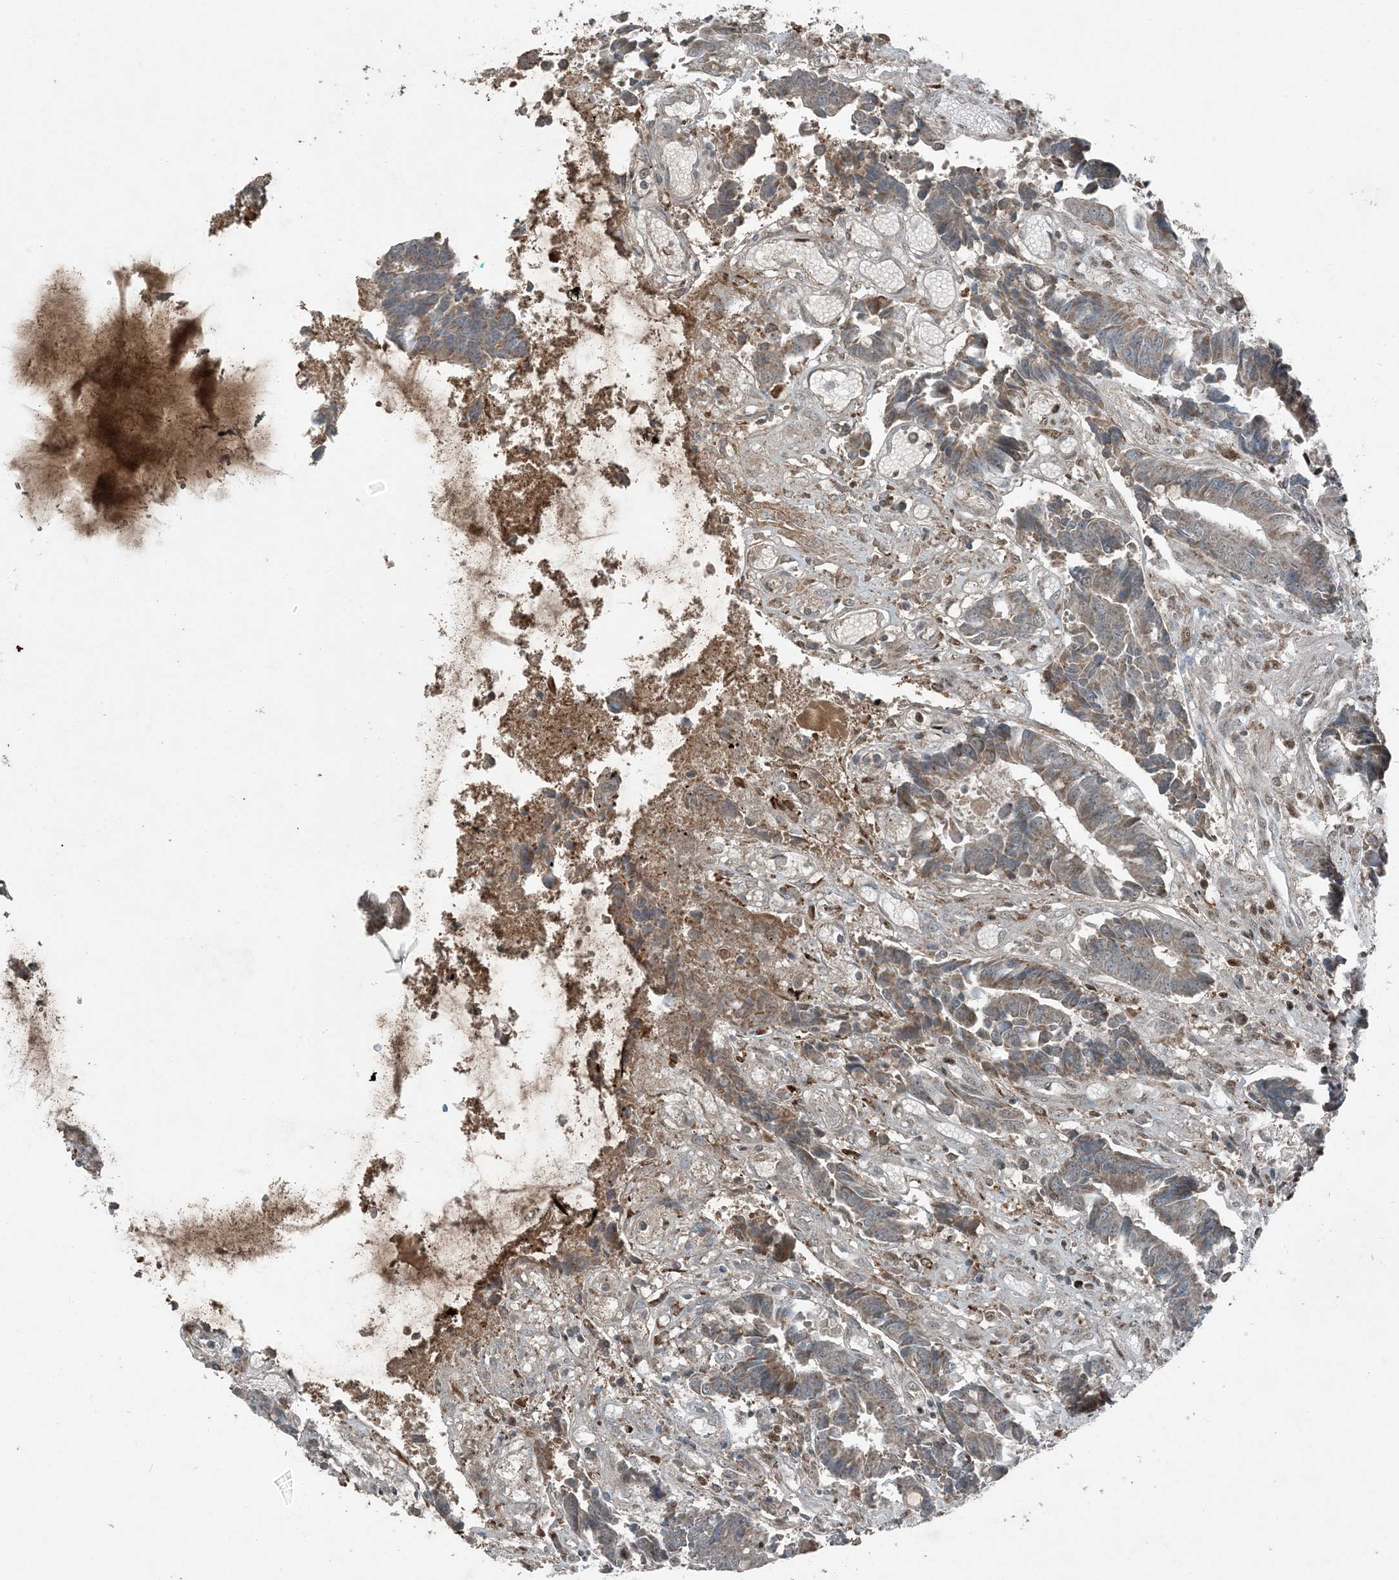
{"staining": {"intensity": "weak", "quantity": ">75%", "location": "cytoplasmic/membranous"}, "tissue": "colorectal cancer", "cell_type": "Tumor cells", "image_type": "cancer", "snomed": [{"axis": "morphology", "description": "Adenocarcinoma, NOS"}, {"axis": "topography", "description": "Rectum"}], "caption": "An image of colorectal adenocarcinoma stained for a protein demonstrates weak cytoplasmic/membranous brown staining in tumor cells.", "gene": "TADA2B", "patient": {"sex": "male", "age": 84}}